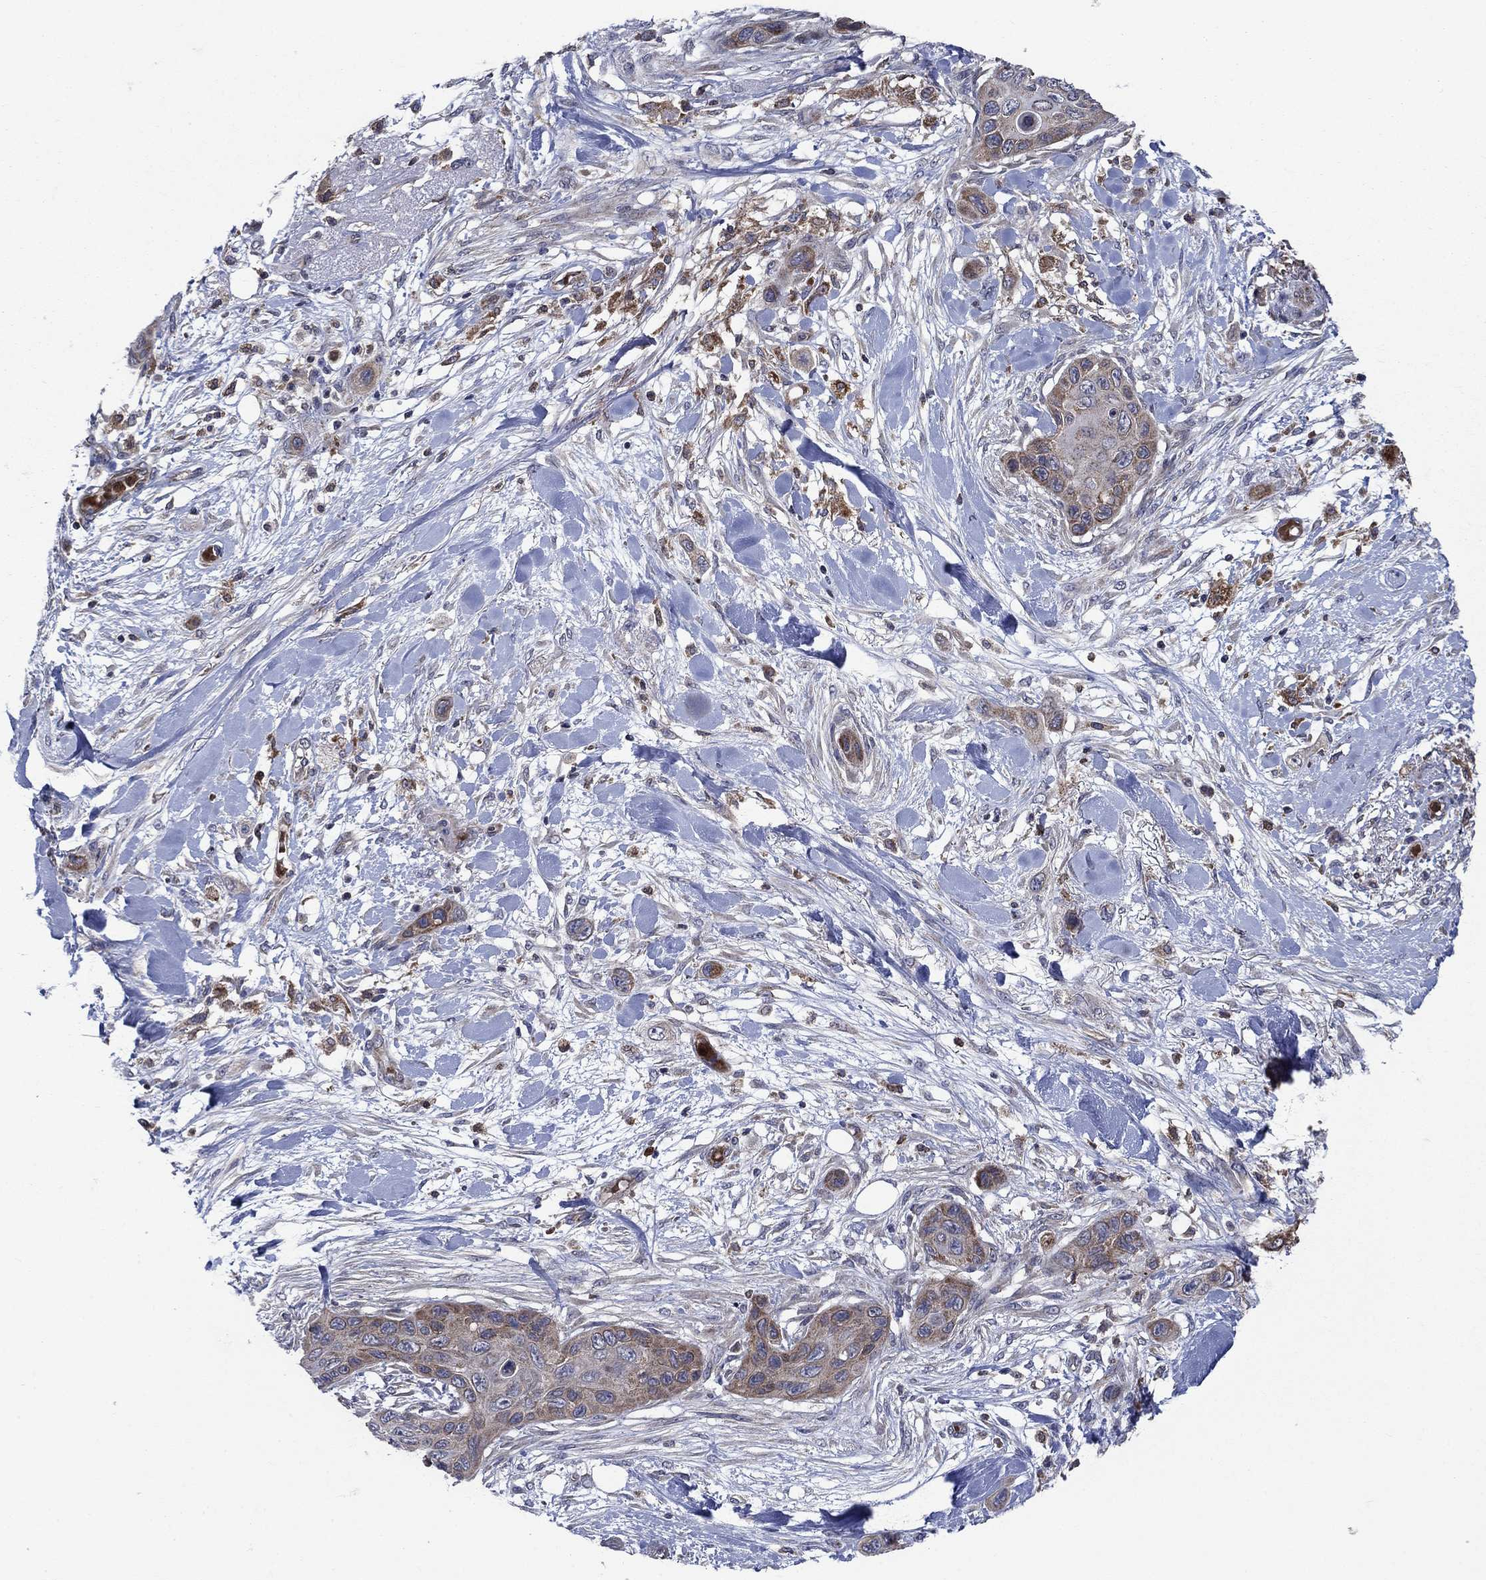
{"staining": {"intensity": "moderate", "quantity": "<25%", "location": "cytoplasmic/membranous"}, "tissue": "skin cancer", "cell_type": "Tumor cells", "image_type": "cancer", "snomed": [{"axis": "morphology", "description": "Squamous cell carcinoma, NOS"}, {"axis": "topography", "description": "Skin"}], "caption": "Immunohistochemistry staining of skin squamous cell carcinoma, which demonstrates low levels of moderate cytoplasmic/membranous positivity in approximately <25% of tumor cells indicating moderate cytoplasmic/membranous protein positivity. The staining was performed using DAB (3,3'-diaminobenzidine) (brown) for protein detection and nuclei were counterstained in hematoxylin (blue).", "gene": "RNF19B", "patient": {"sex": "male", "age": 79}}